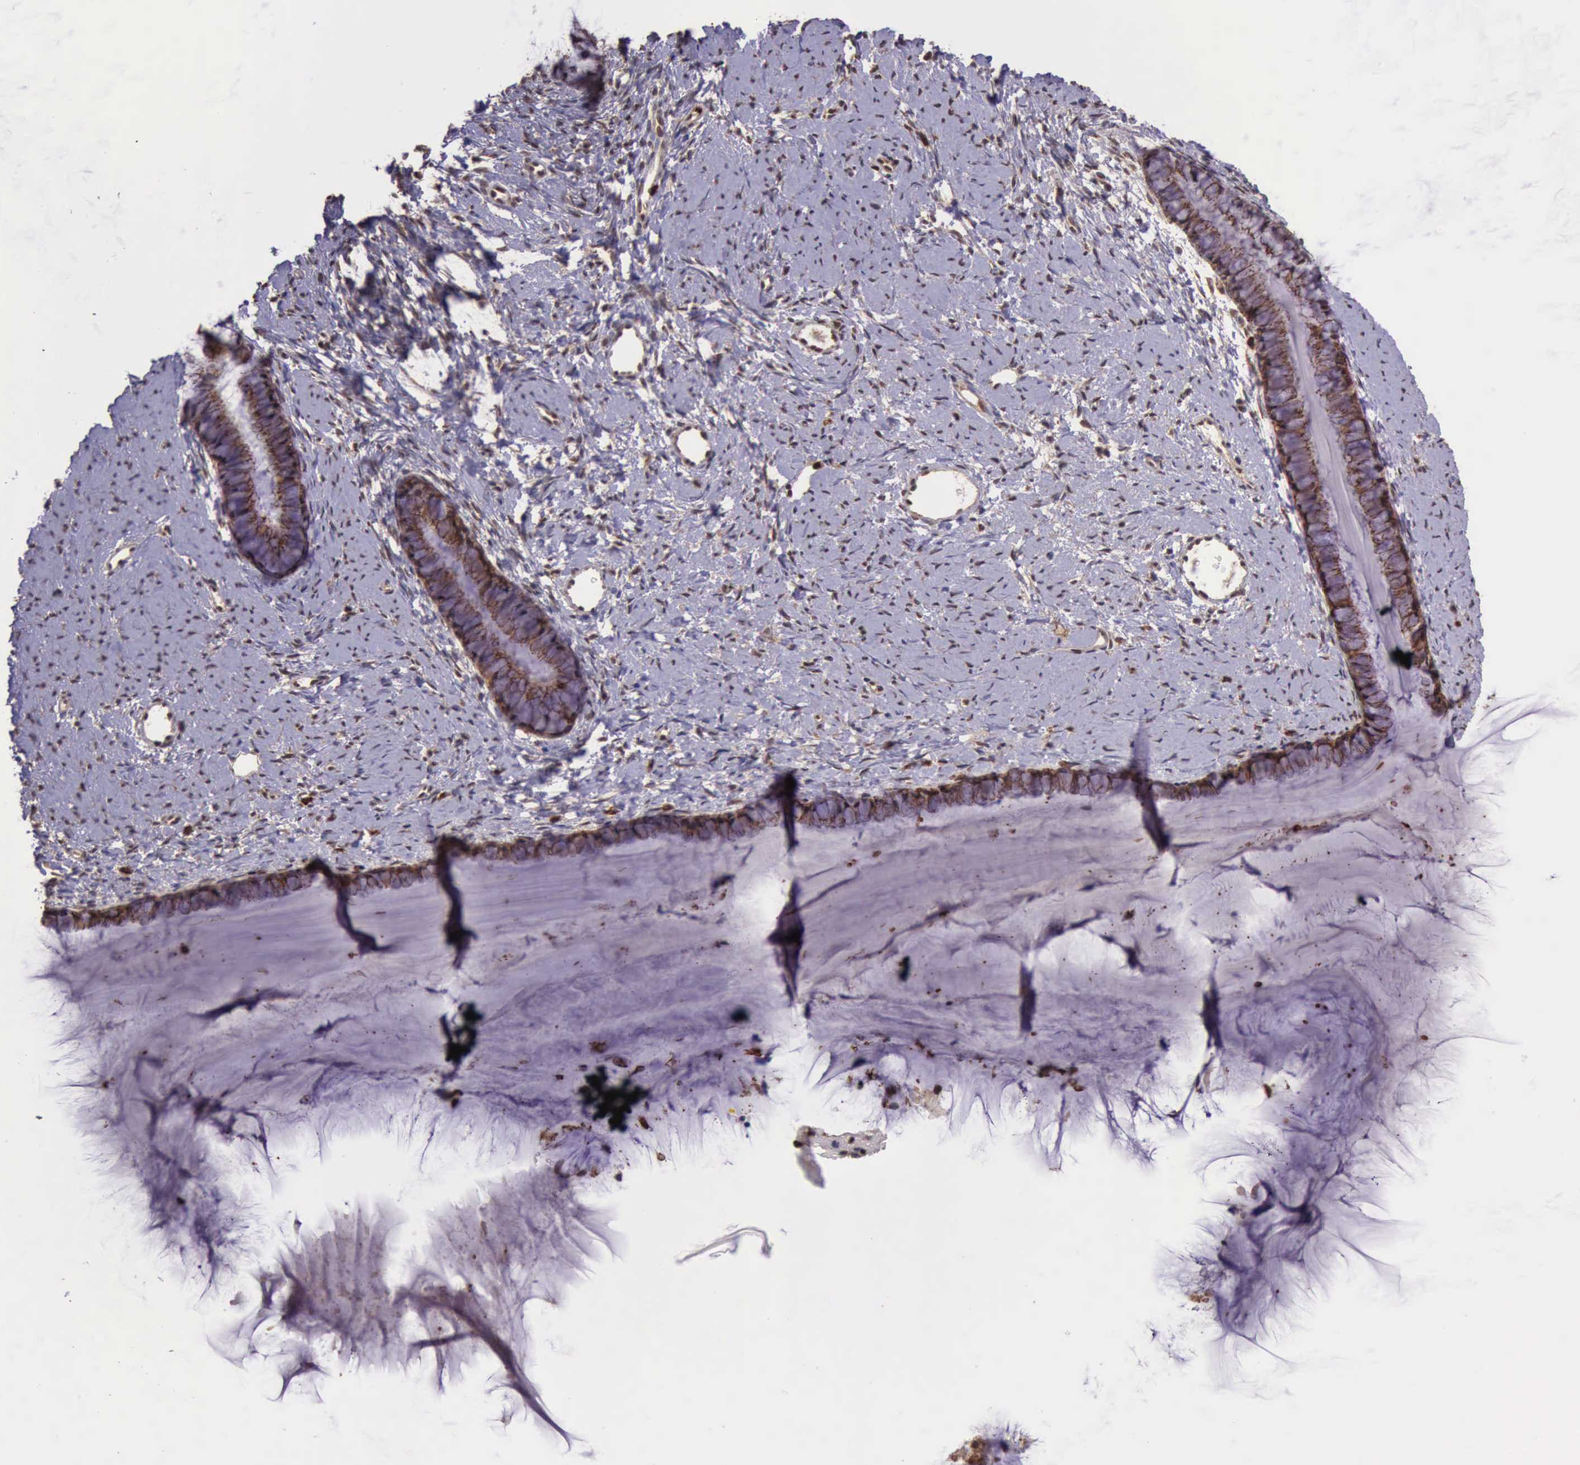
{"staining": {"intensity": "weak", "quantity": ">75%", "location": "cytoplasmic/membranous"}, "tissue": "cervix", "cell_type": "Glandular cells", "image_type": "normal", "snomed": [{"axis": "morphology", "description": "Normal tissue, NOS"}, {"axis": "topography", "description": "Cervix"}], "caption": "A histopathology image of human cervix stained for a protein demonstrates weak cytoplasmic/membranous brown staining in glandular cells. The protein of interest is shown in brown color, while the nuclei are stained blue.", "gene": "ARMCX3", "patient": {"sex": "female", "age": 82}}